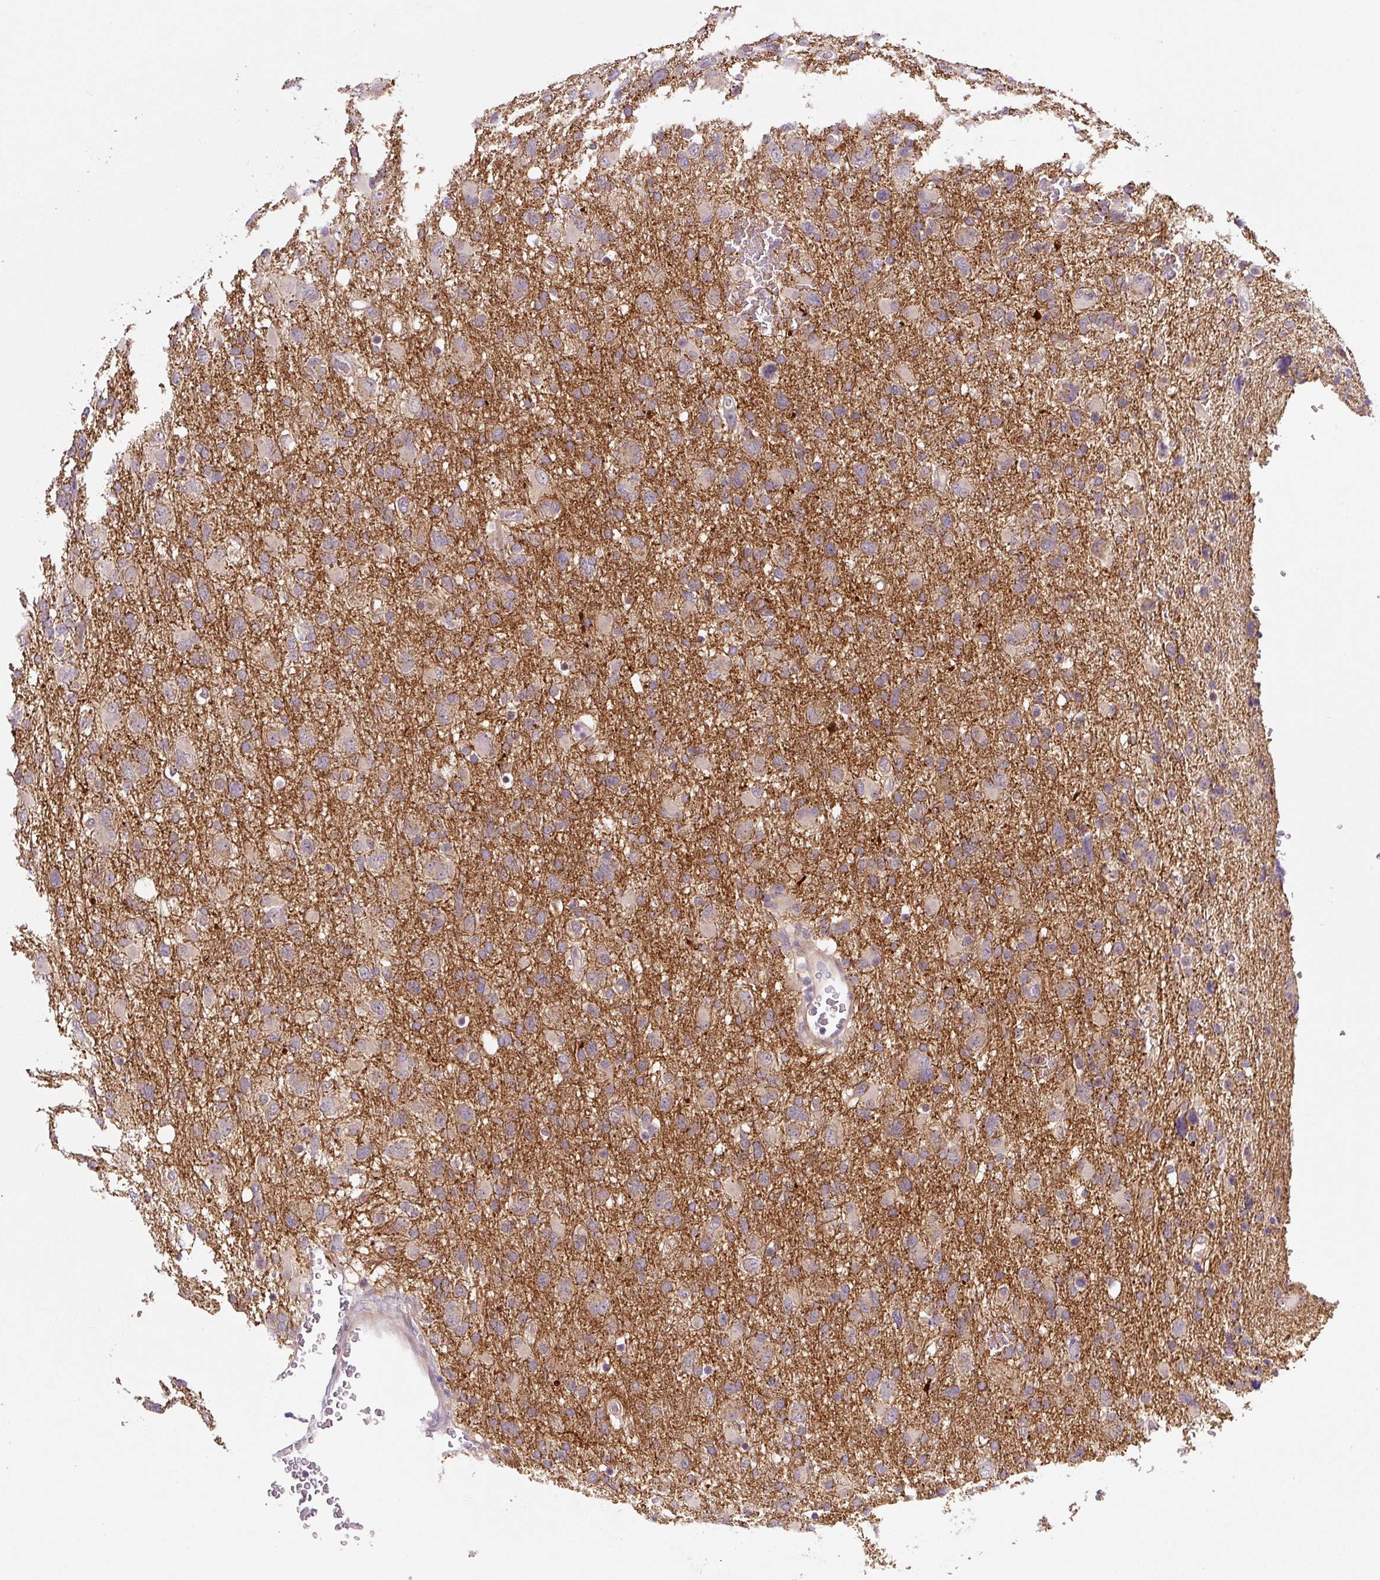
{"staining": {"intensity": "negative", "quantity": "none", "location": "none"}, "tissue": "glioma", "cell_type": "Tumor cells", "image_type": "cancer", "snomed": [{"axis": "morphology", "description": "Glioma, malignant, High grade"}, {"axis": "topography", "description": "Brain"}], "caption": "Immunohistochemistry (IHC) image of human malignant glioma (high-grade) stained for a protein (brown), which reveals no expression in tumor cells. (DAB immunohistochemistry (IHC) visualized using brightfield microscopy, high magnification).", "gene": "PRKAA2", "patient": {"sex": "male", "age": 61}}